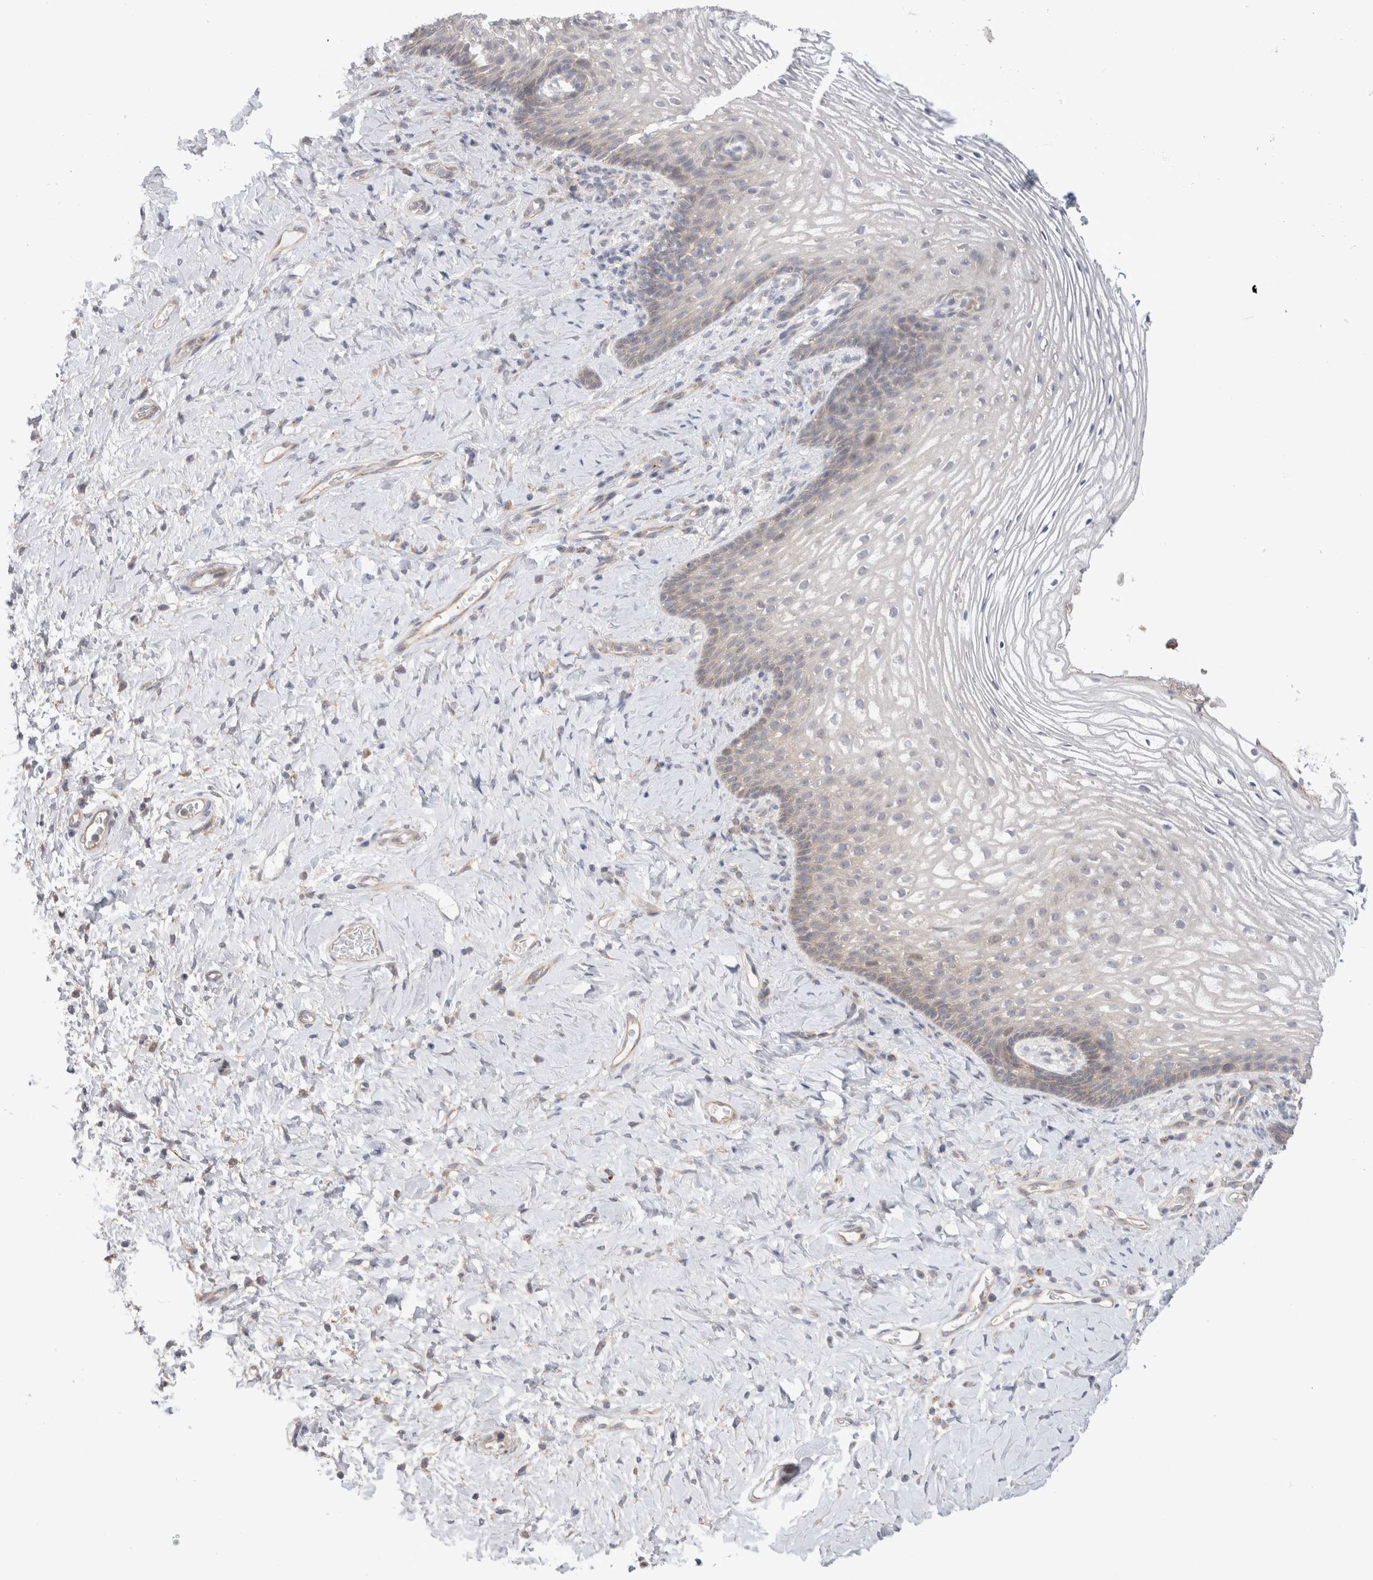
{"staining": {"intensity": "weak", "quantity": "<25%", "location": "cytoplasmic/membranous"}, "tissue": "vagina", "cell_type": "Squamous epithelial cells", "image_type": "normal", "snomed": [{"axis": "morphology", "description": "Normal tissue, NOS"}, {"axis": "topography", "description": "Vagina"}], "caption": "Micrograph shows no protein expression in squamous epithelial cells of unremarkable vagina. (DAB (3,3'-diaminobenzidine) immunohistochemistry (IHC) with hematoxylin counter stain).", "gene": "NPC1", "patient": {"sex": "female", "age": 60}}